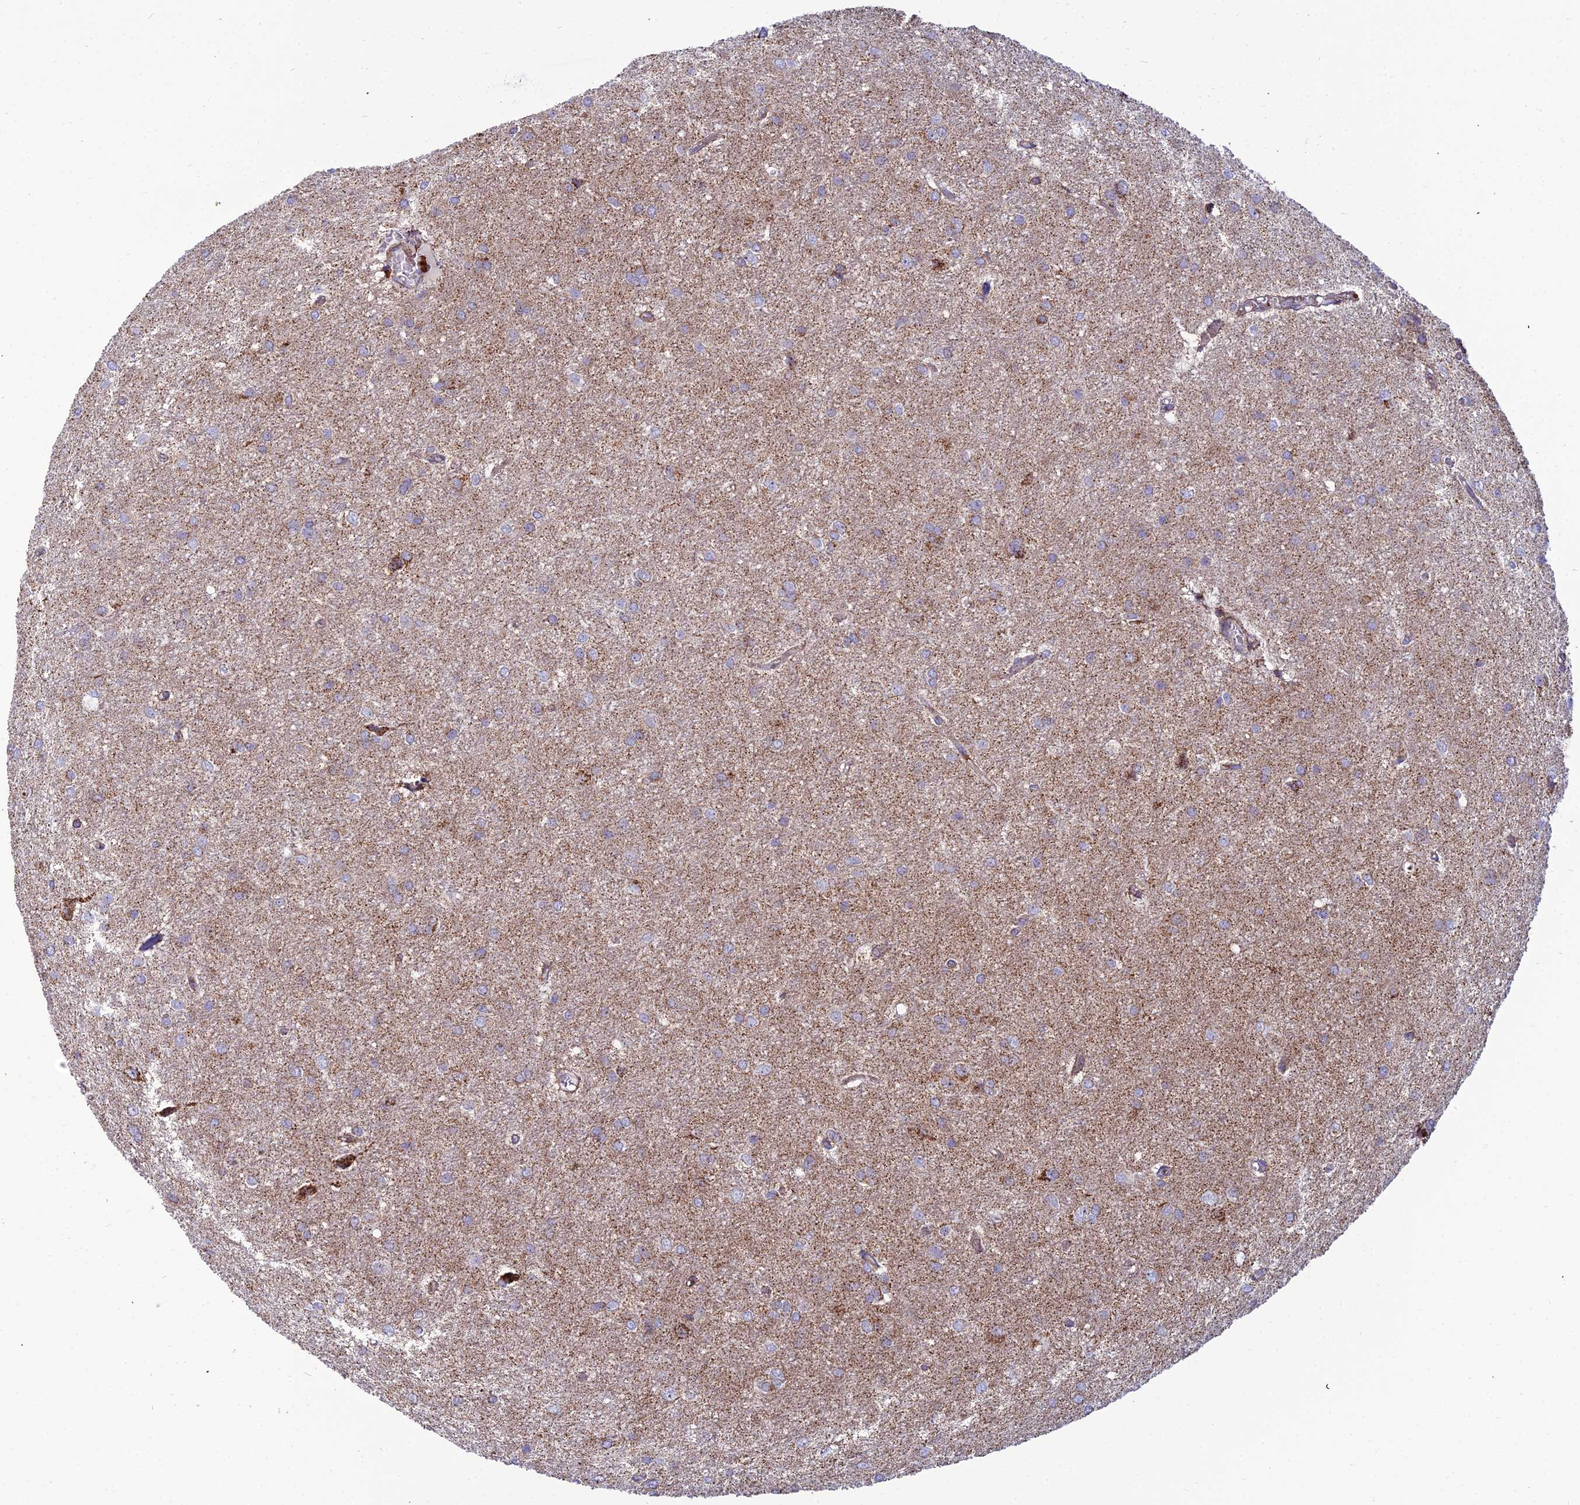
{"staining": {"intensity": "weak", "quantity": ">75%", "location": "cytoplasmic/membranous"}, "tissue": "glioma", "cell_type": "Tumor cells", "image_type": "cancer", "snomed": [{"axis": "morphology", "description": "Glioma, malignant, High grade"}, {"axis": "topography", "description": "Brain"}], "caption": "Immunohistochemistry (IHC) of human glioma shows low levels of weak cytoplasmic/membranous positivity in about >75% of tumor cells. The staining is performed using DAB brown chromogen to label protein expression. The nuclei are counter-stained blue using hematoxylin.", "gene": "SLC35F4", "patient": {"sex": "female", "age": 50}}